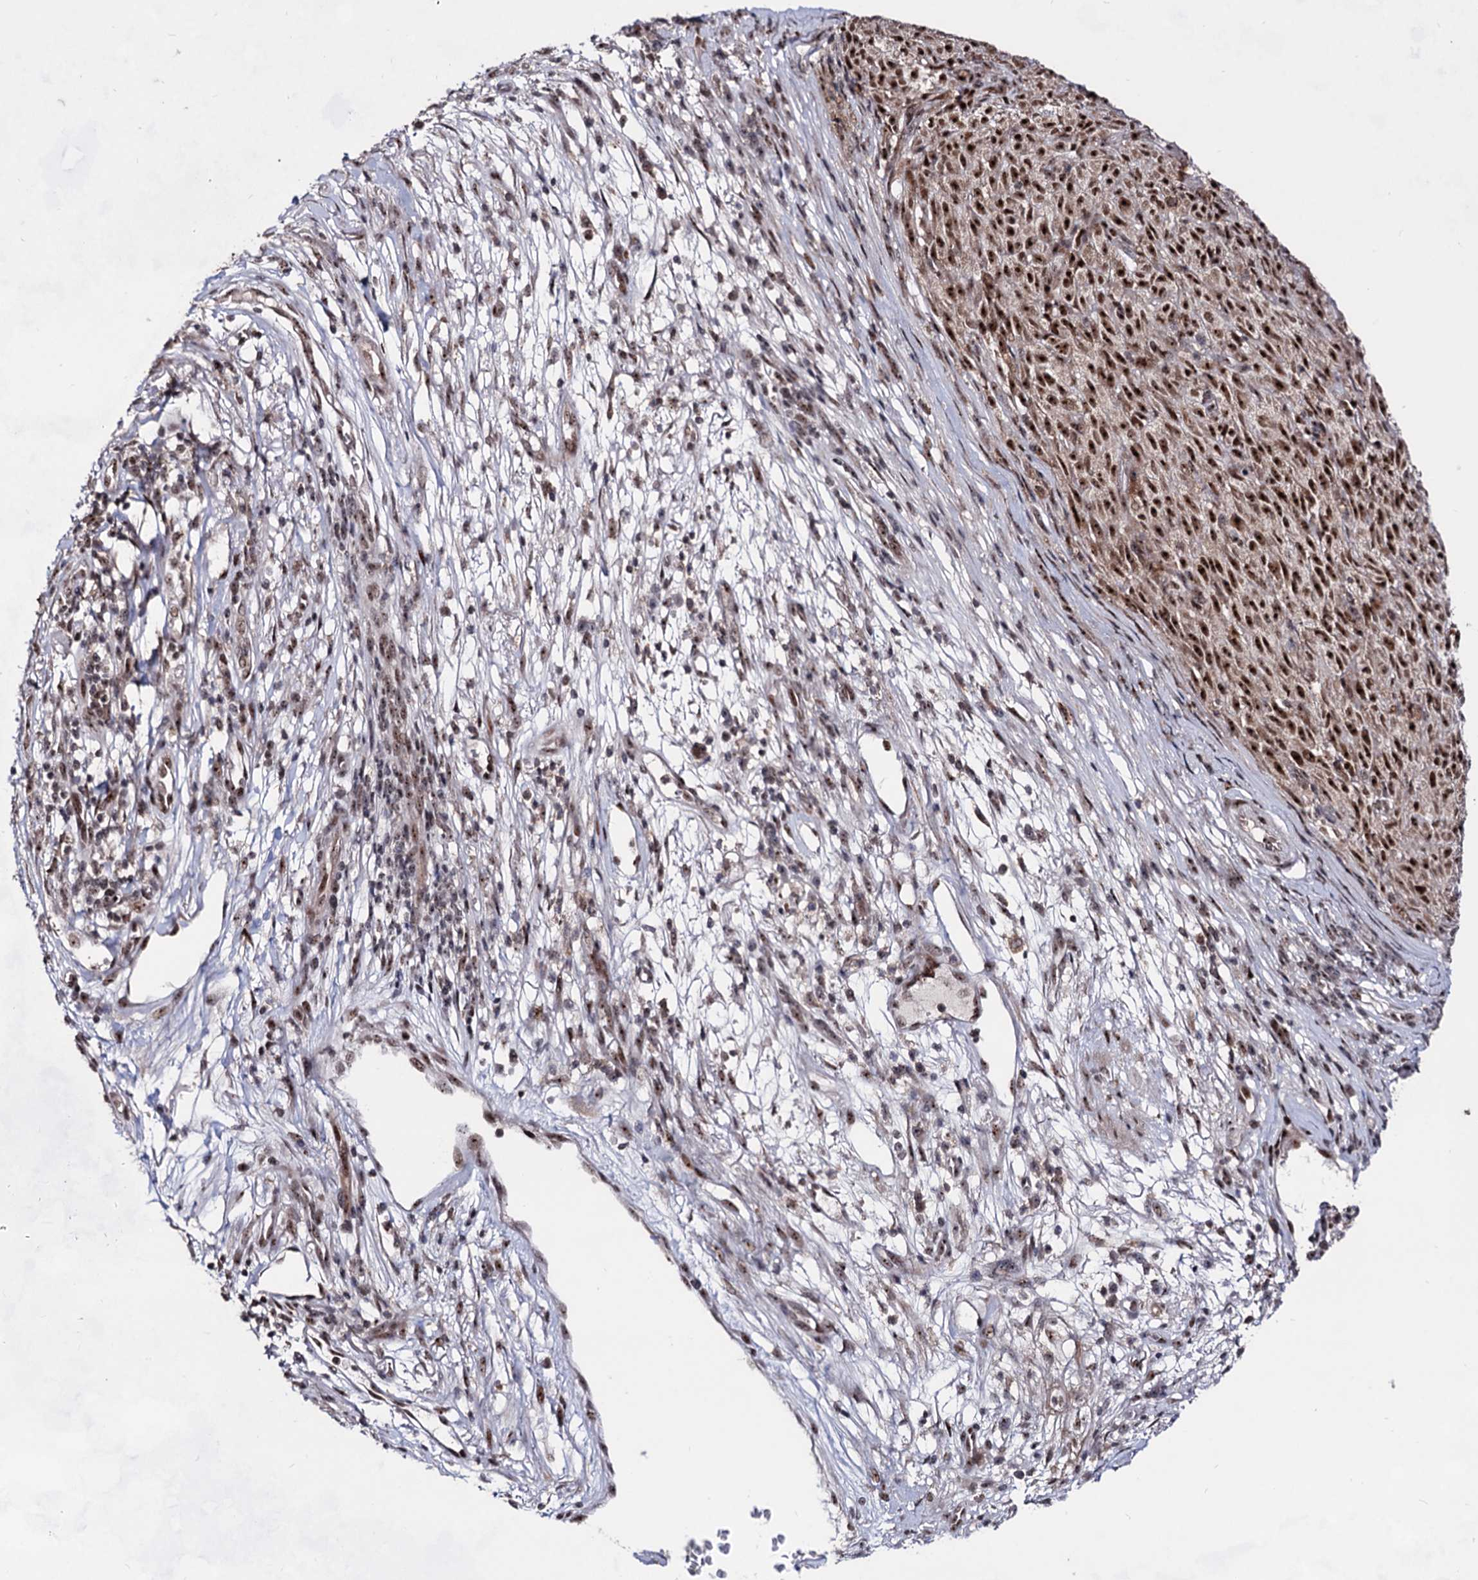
{"staining": {"intensity": "strong", "quantity": ">75%", "location": "nuclear"}, "tissue": "melanoma", "cell_type": "Tumor cells", "image_type": "cancer", "snomed": [{"axis": "morphology", "description": "Malignant melanoma, NOS"}, {"axis": "topography", "description": "Skin"}], "caption": "Tumor cells exhibit strong nuclear expression in approximately >75% of cells in malignant melanoma.", "gene": "EXOSC10", "patient": {"sex": "female", "age": 82}}